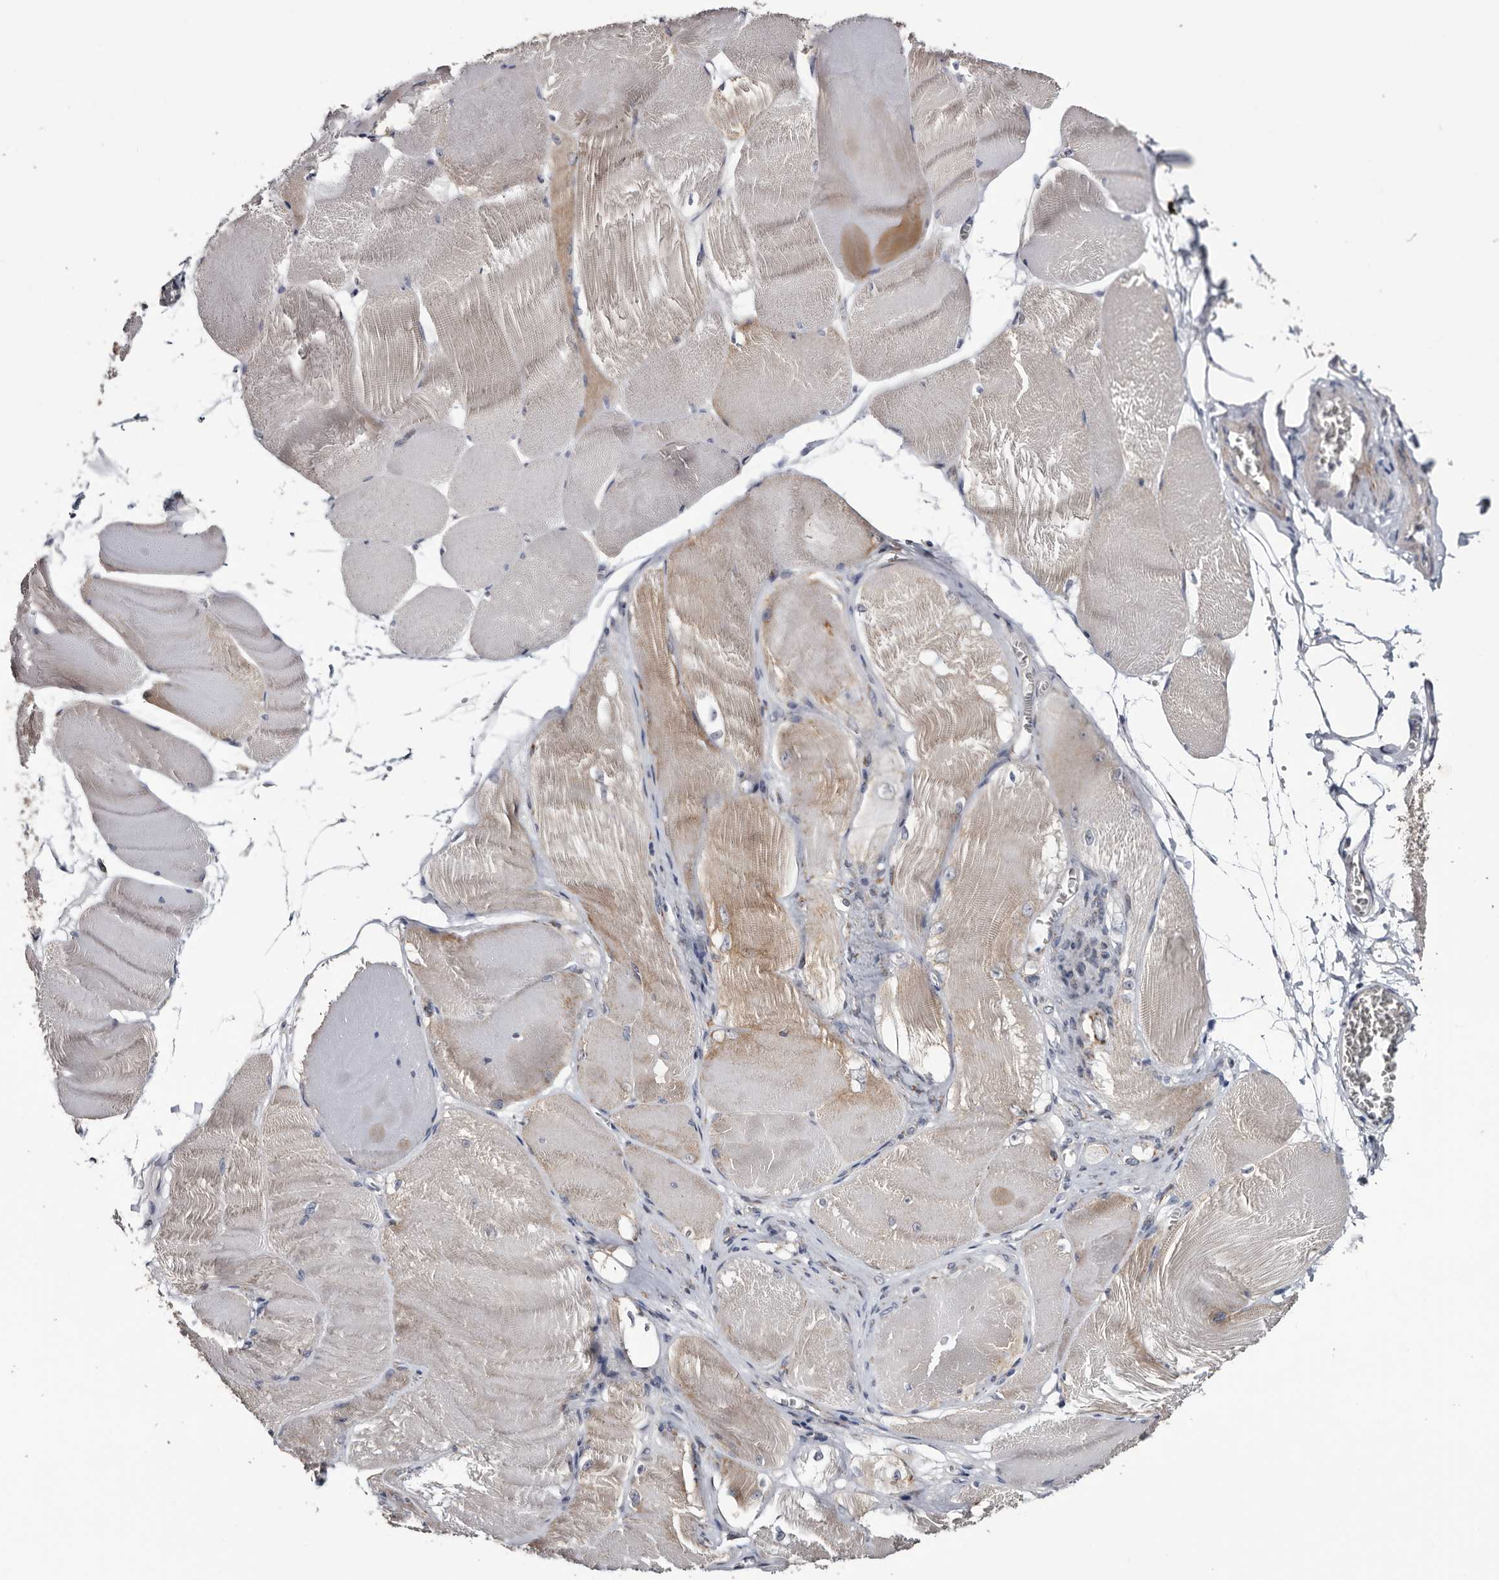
{"staining": {"intensity": "weak", "quantity": "<25%", "location": "cytoplasmic/membranous"}, "tissue": "skeletal muscle", "cell_type": "Myocytes", "image_type": "normal", "snomed": [{"axis": "morphology", "description": "Normal tissue, NOS"}, {"axis": "morphology", "description": "Basal cell carcinoma"}, {"axis": "topography", "description": "Skeletal muscle"}], "caption": "This histopathology image is of benign skeletal muscle stained with immunohistochemistry (IHC) to label a protein in brown with the nuclei are counter-stained blue. There is no expression in myocytes.", "gene": "ARMCX2", "patient": {"sex": "female", "age": 64}}